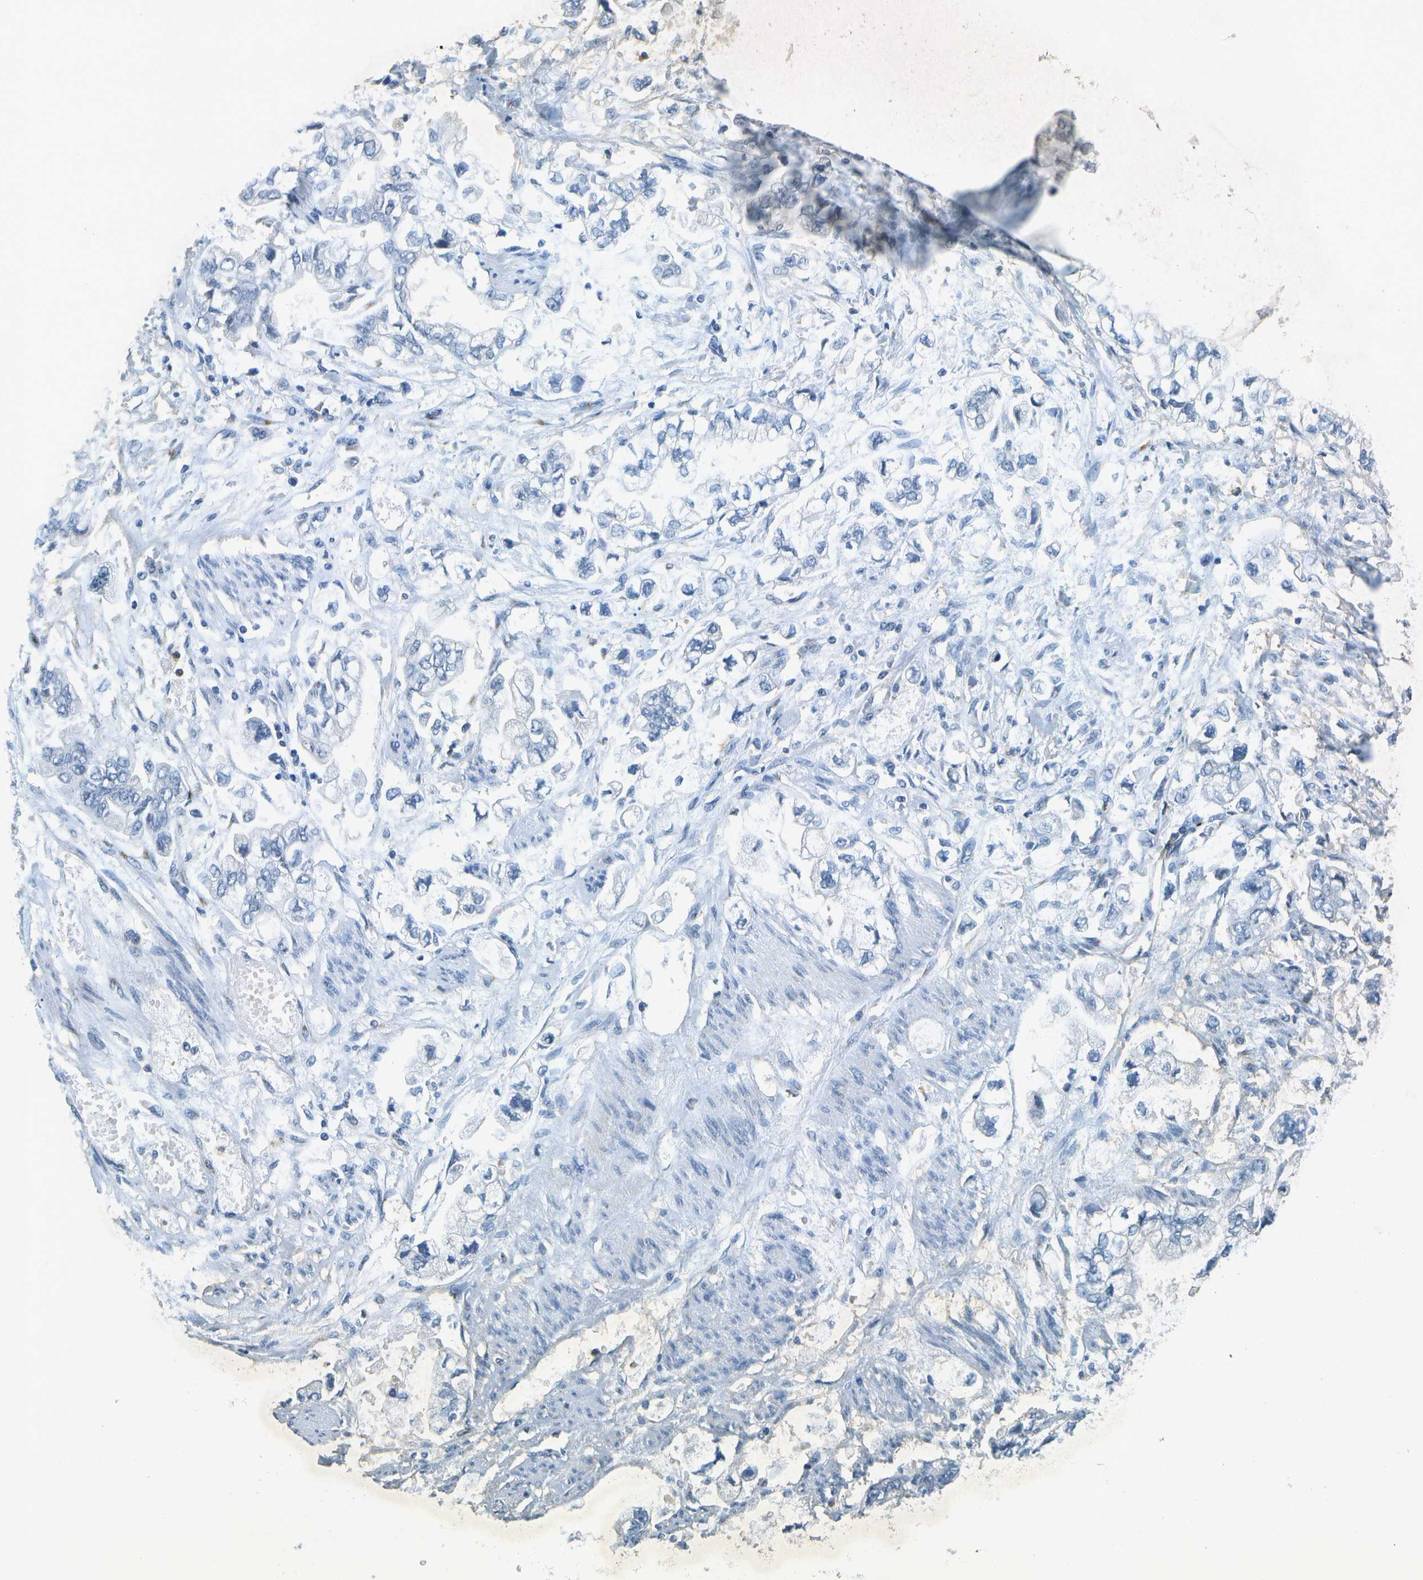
{"staining": {"intensity": "negative", "quantity": "none", "location": "none"}, "tissue": "stomach cancer", "cell_type": "Tumor cells", "image_type": "cancer", "snomed": [{"axis": "morphology", "description": "Normal tissue, NOS"}, {"axis": "morphology", "description": "Adenocarcinoma, NOS"}, {"axis": "topography", "description": "Stomach"}], "caption": "Immunohistochemistry photomicrograph of stomach adenocarcinoma stained for a protein (brown), which displays no expression in tumor cells.", "gene": "RASGRP2", "patient": {"sex": "male", "age": 62}}